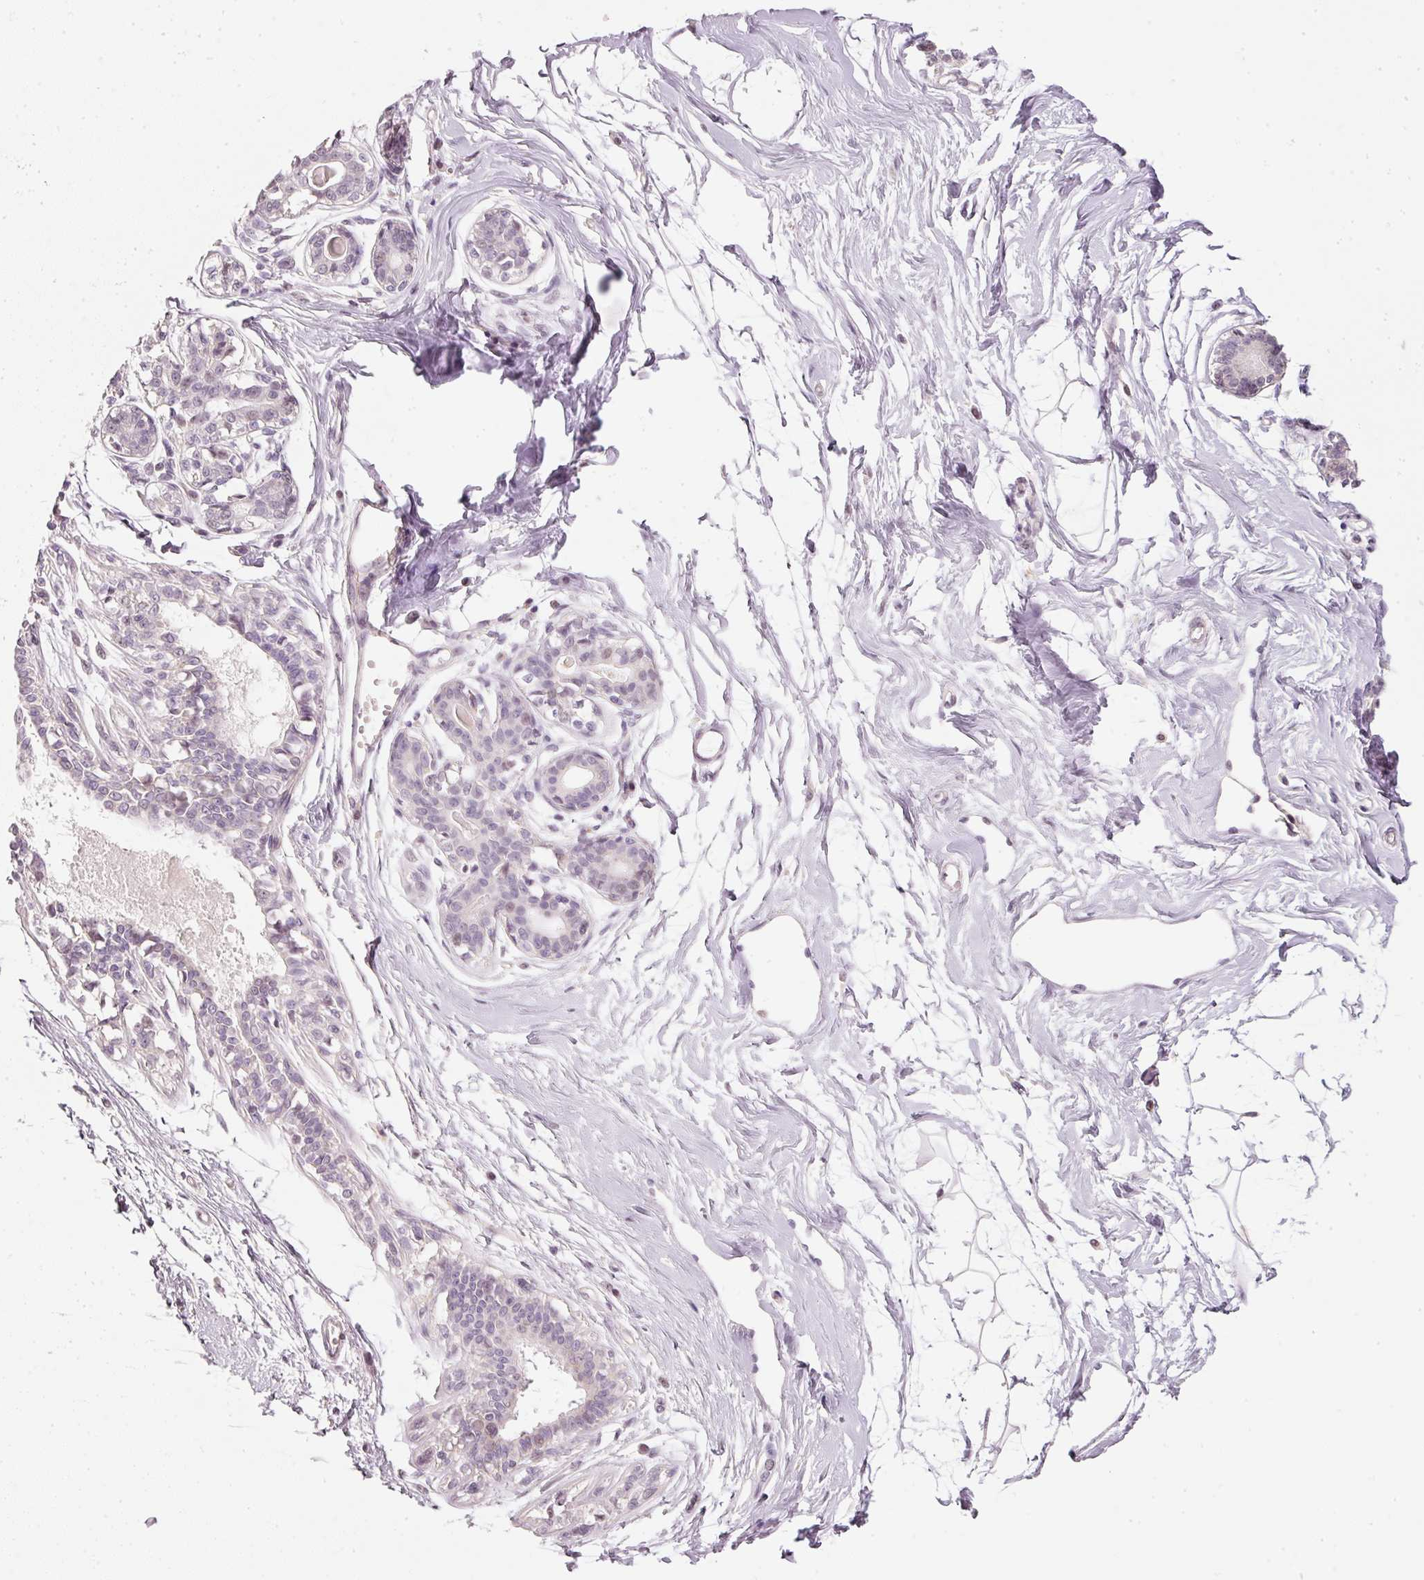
{"staining": {"intensity": "negative", "quantity": "none", "location": "none"}, "tissue": "breast", "cell_type": "Adipocytes", "image_type": "normal", "snomed": [{"axis": "morphology", "description": "Normal tissue, NOS"}, {"axis": "topography", "description": "Breast"}], "caption": "Immunohistochemical staining of benign human breast shows no significant positivity in adipocytes.", "gene": "NRDE2", "patient": {"sex": "female", "age": 45}}